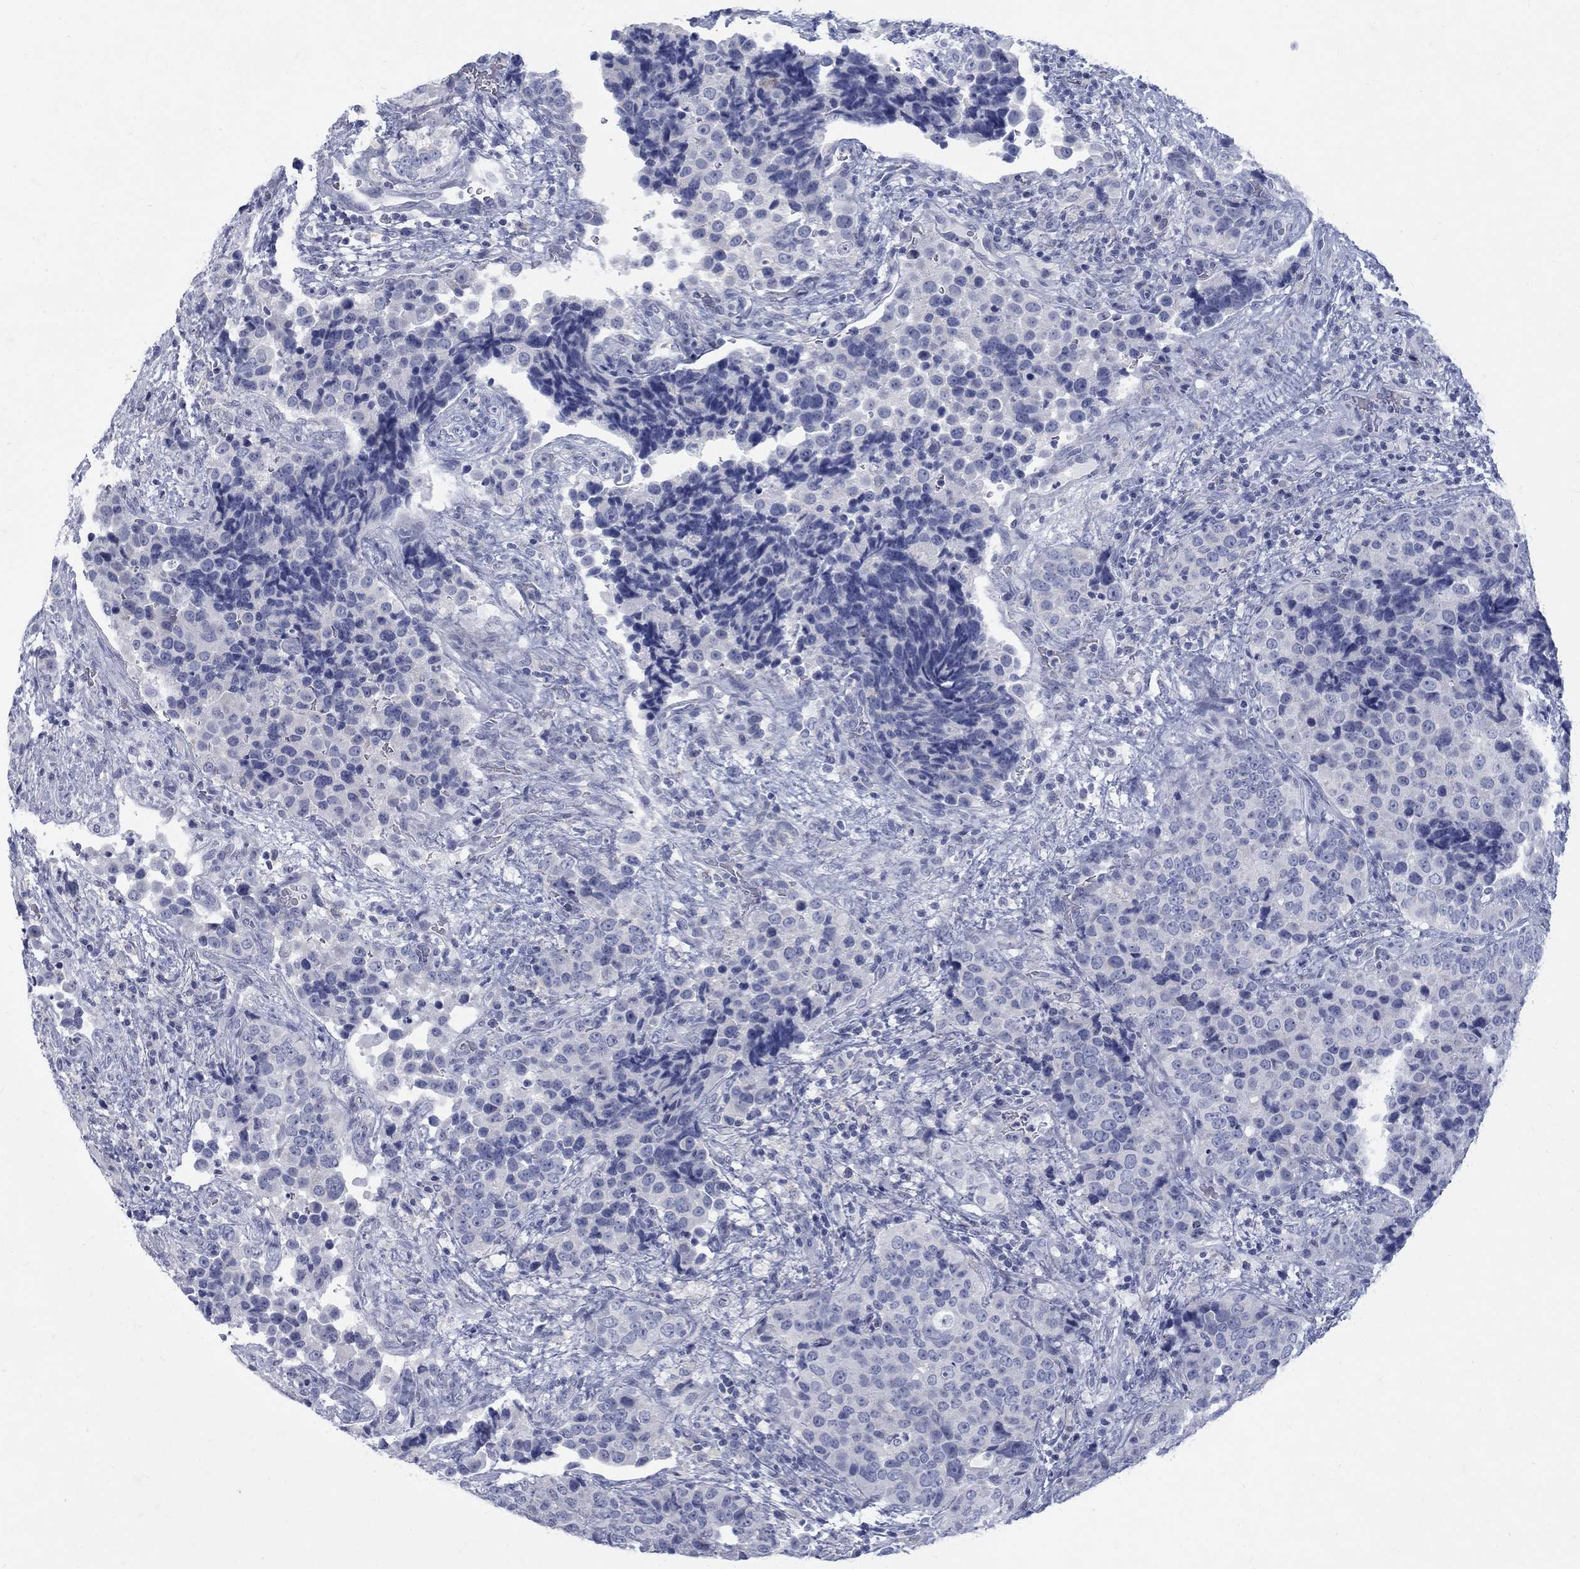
{"staining": {"intensity": "negative", "quantity": "none", "location": "none"}, "tissue": "urothelial cancer", "cell_type": "Tumor cells", "image_type": "cancer", "snomed": [{"axis": "morphology", "description": "Urothelial carcinoma, NOS"}, {"axis": "topography", "description": "Urinary bladder"}], "caption": "DAB (3,3'-diaminobenzidine) immunohistochemical staining of transitional cell carcinoma shows no significant staining in tumor cells.", "gene": "RFTN2", "patient": {"sex": "male", "age": 52}}